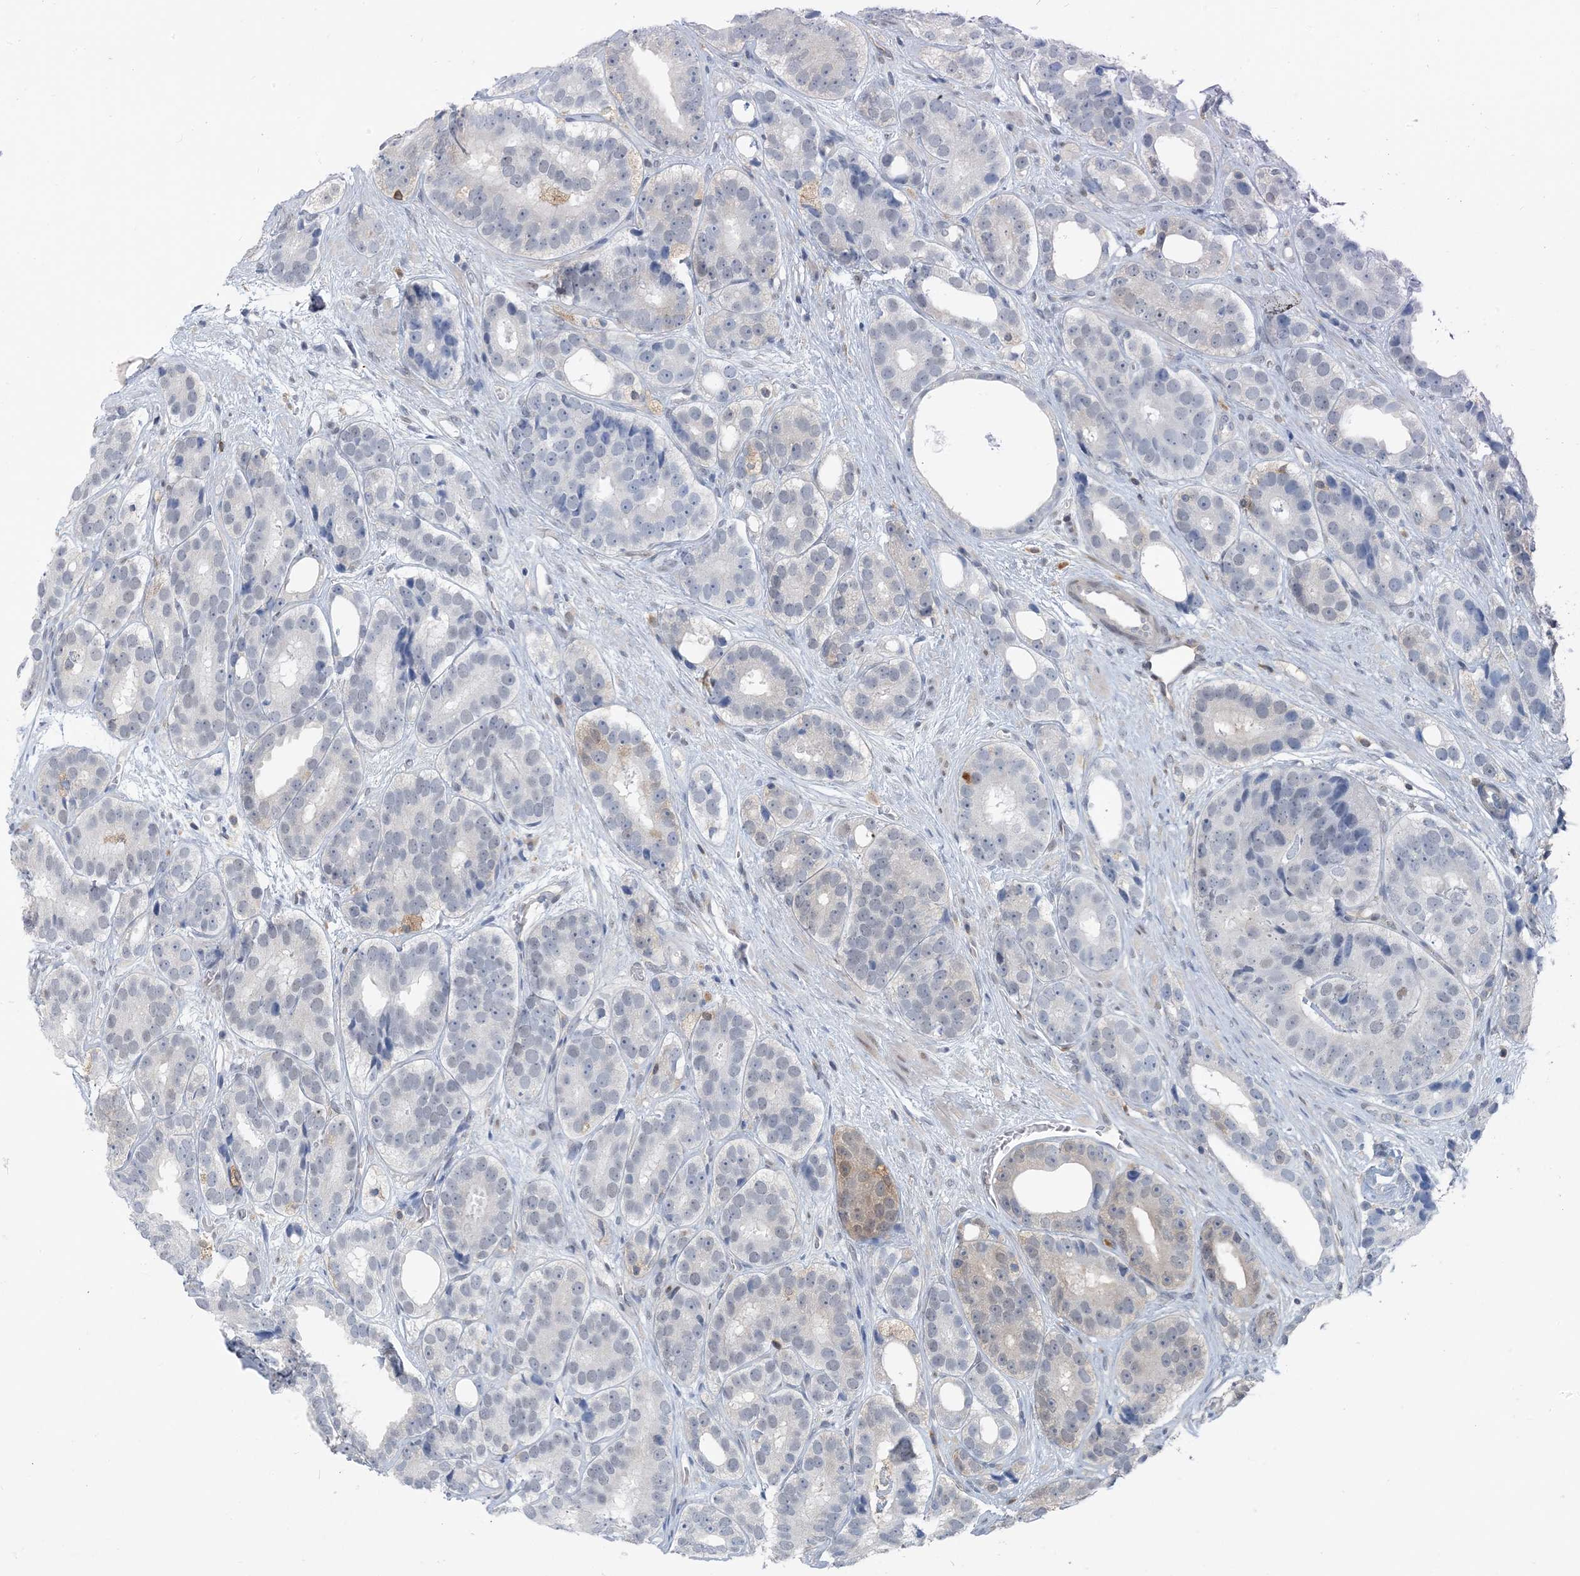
{"staining": {"intensity": "moderate", "quantity": "<25%", "location": "cytoplasmic/membranous"}, "tissue": "prostate cancer", "cell_type": "Tumor cells", "image_type": "cancer", "snomed": [{"axis": "morphology", "description": "Adenocarcinoma, High grade"}, {"axis": "topography", "description": "Prostate"}], "caption": "Immunohistochemical staining of human prostate adenocarcinoma (high-grade) demonstrates low levels of moderate cytoplasmic/membranous protein positivity in about <25% of tumor cells. (Stains: DAB (3,3'-diaminobenzidine) in brown, nuclei in blue, Microscopy: brightfield microscopy at high magnification).", "gene": "ZC3H12A", "patient": {"sex": "male", "age": 56}}